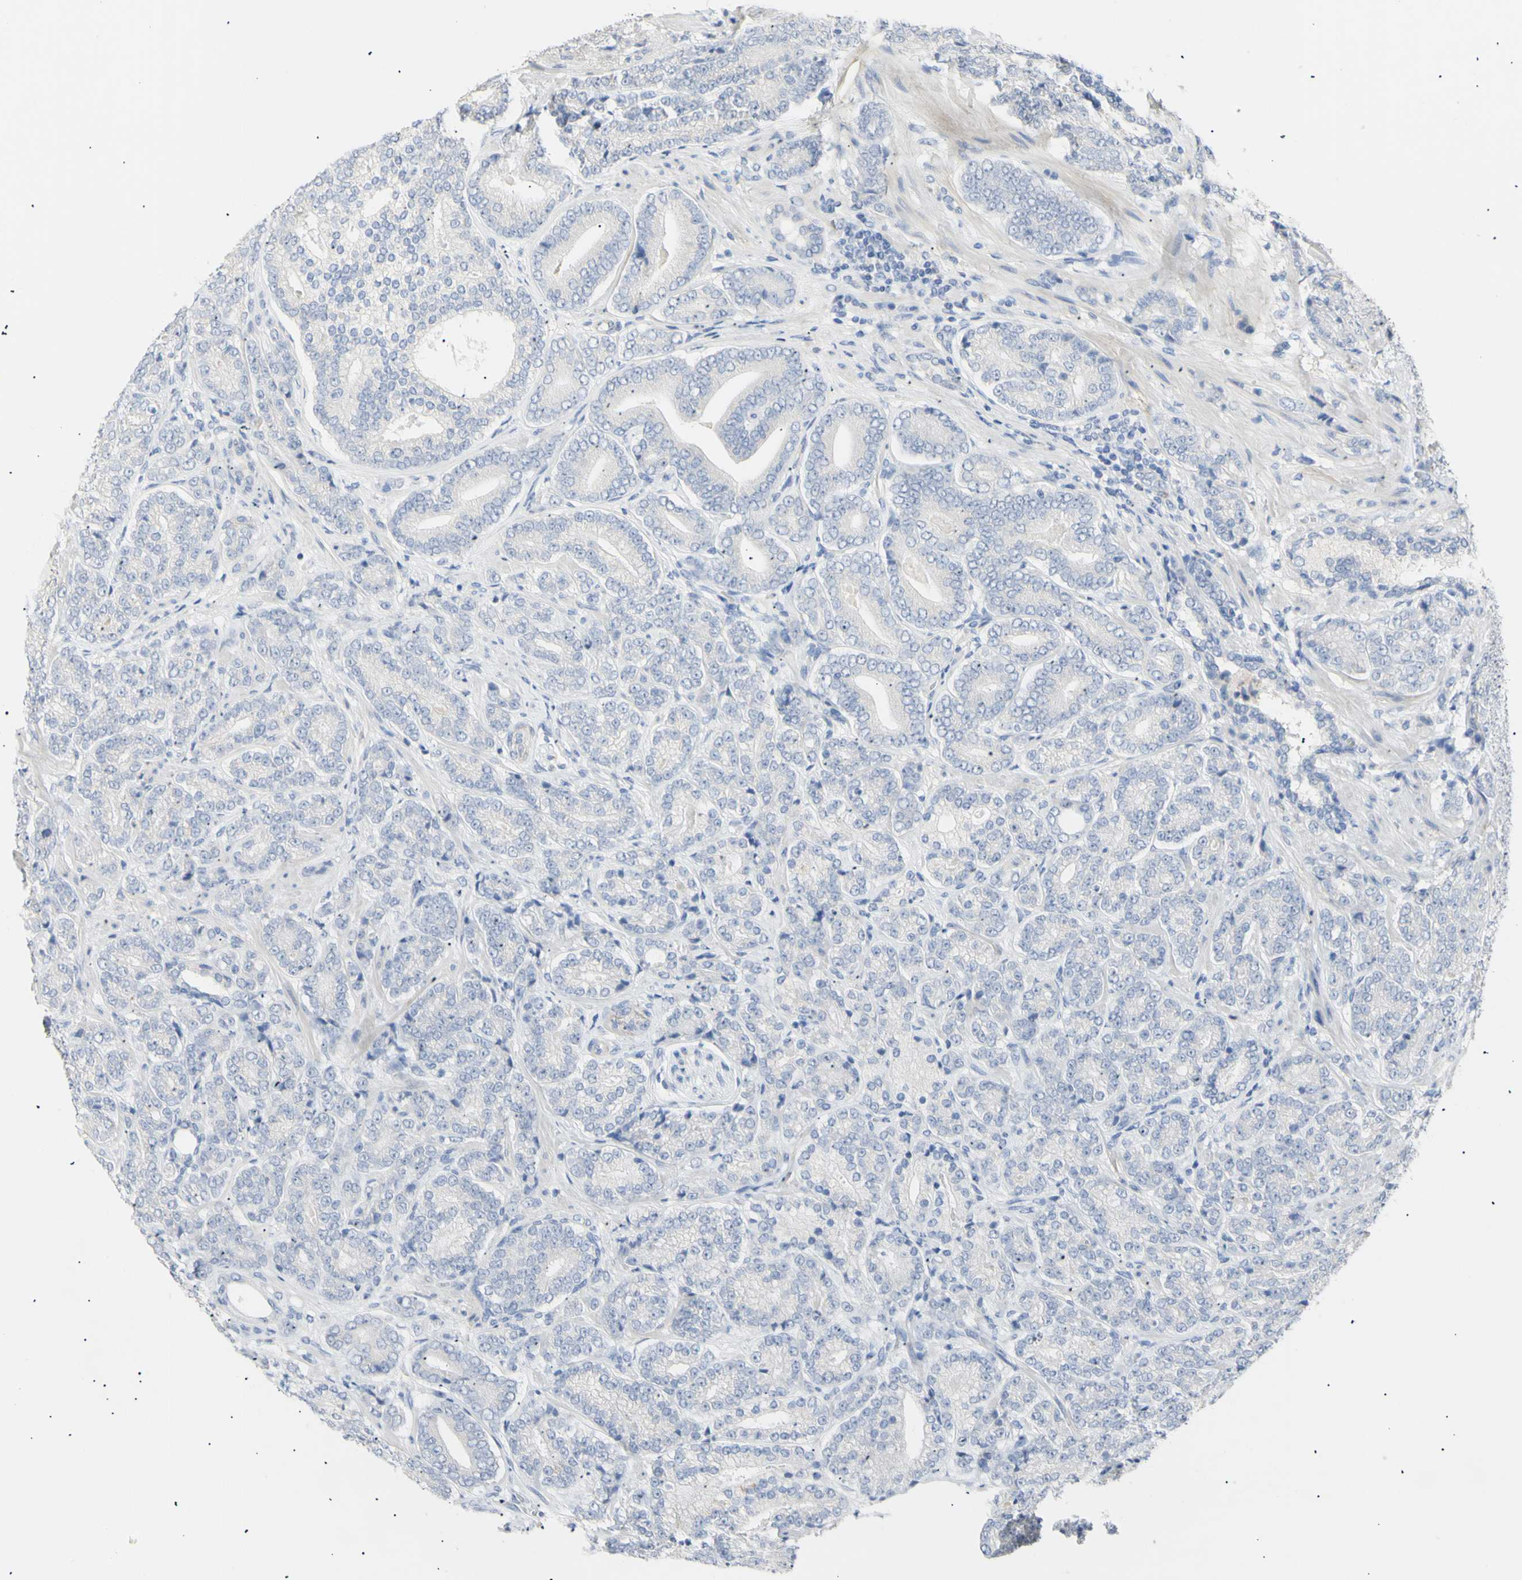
{"staining": {"intensity": "negative", "quantity": "none", "location": "none"}, "tissue": "prostate cancer", "cell_type": "Tumor cells", "image_type": "cancer", "snomed": [{"axis": "morphology", "description": "Adenocarcinoma, High grade"}, {"axis": "topography", "description": "Prostate"}], "caption": "The immunohistochemistry photomicrograph has no significant positivity in tumor cells of prostate cancer (high-grade adenocarcinoma) tissue.", "gene": "B4GALNT3", "patient": {"sex": "male", "age": 61}}